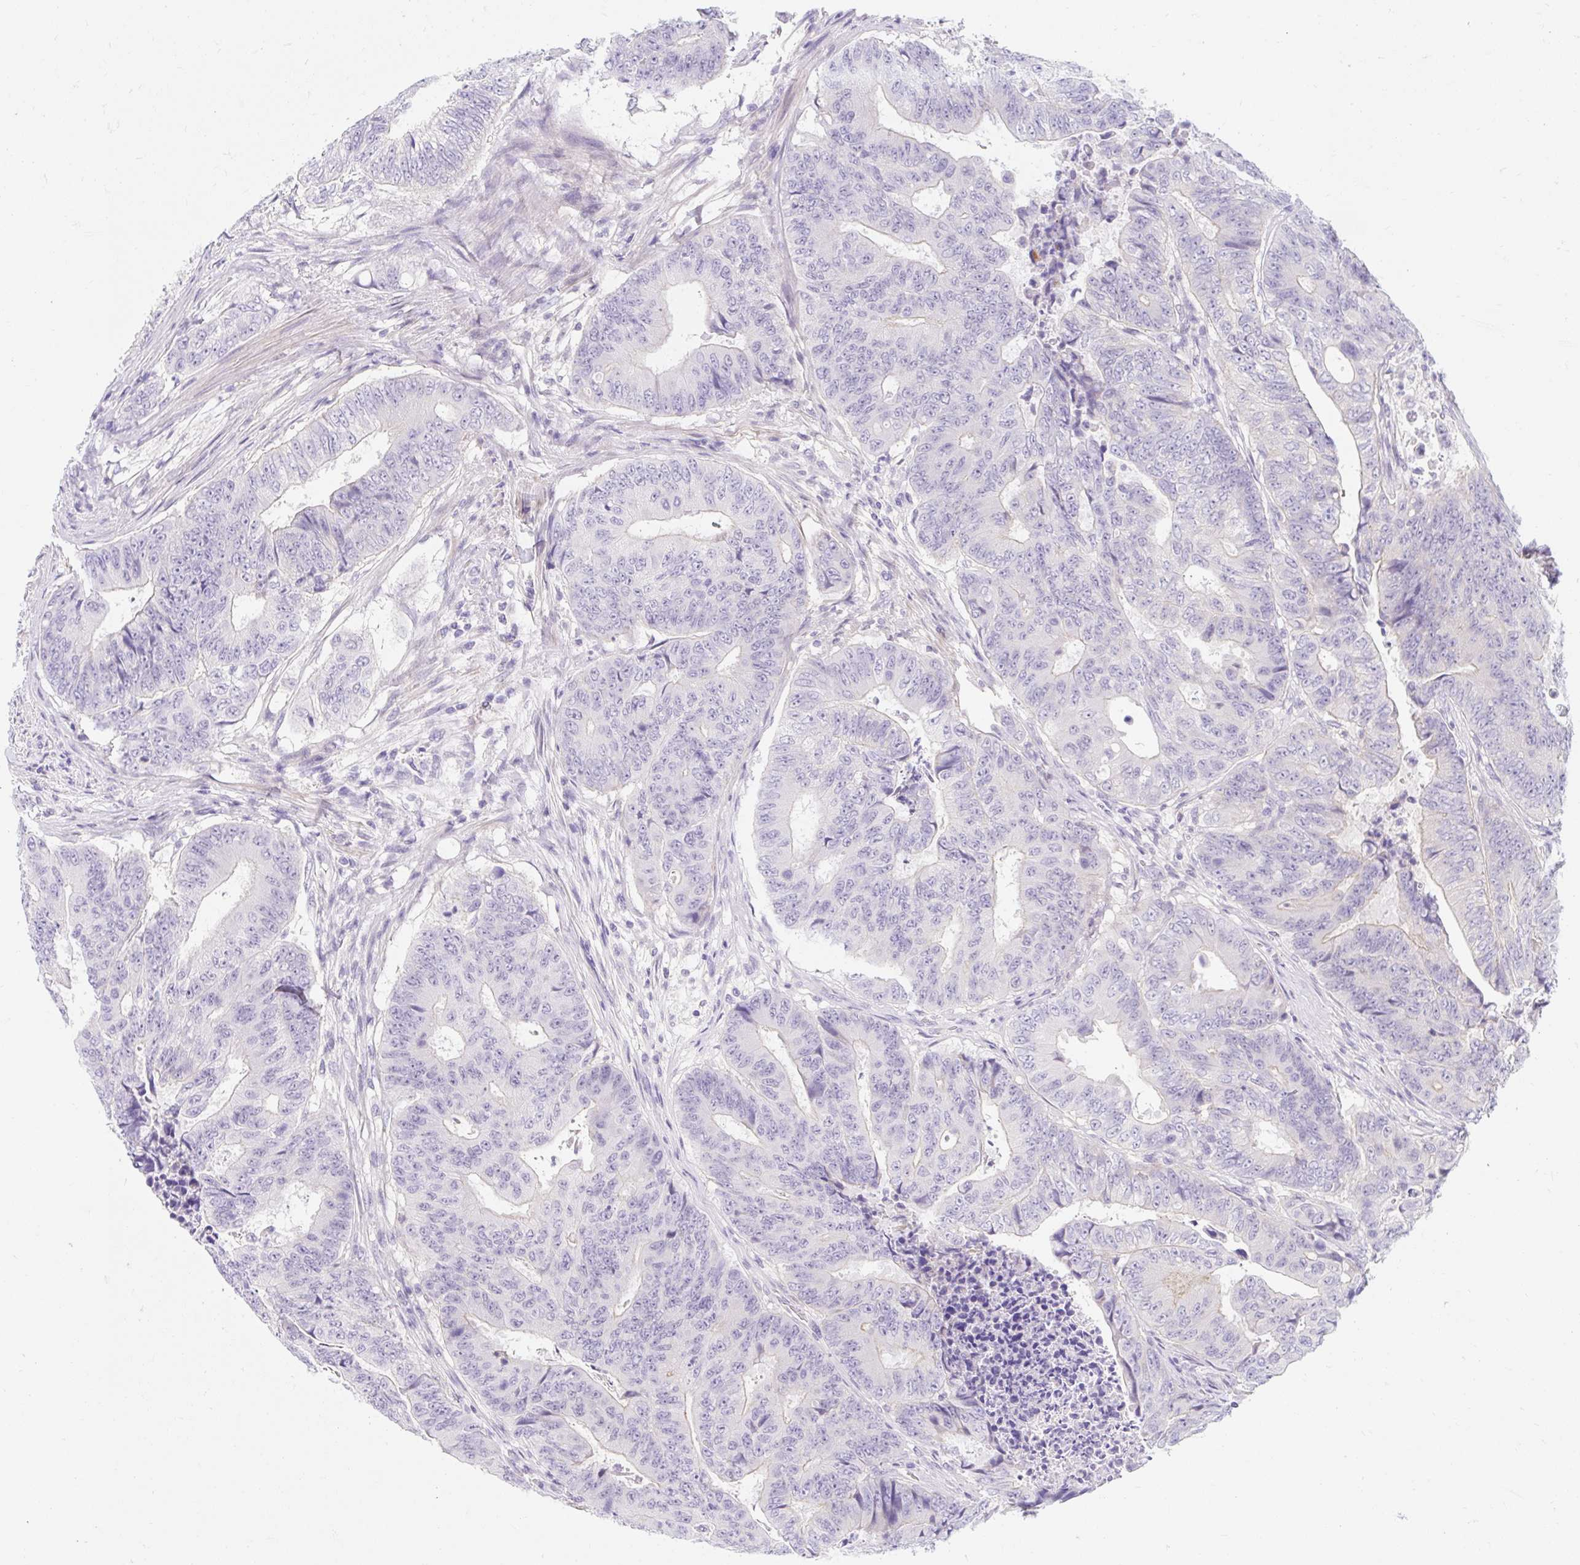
{"staining": {"intensity": "negative", "quantity": "none", "location": "none"}, "tissue": "colorectal cancer", "cell_type": "Tumor cells", "image_type": "cancer", "snomed": [{"axis": "morphology", "description": "Adenocarcinoma, NOS"}, {"axis": "topography", "description": "Colon"}], "caption": "An immunohistochemistry photomicrograph of colorectal adenocarcinoma is shown. There is no staining in tumor cells of colorectal adenocarcinoma.", "gene": "SLC28A1", "patient": {"sex": "female", "age": 48}}